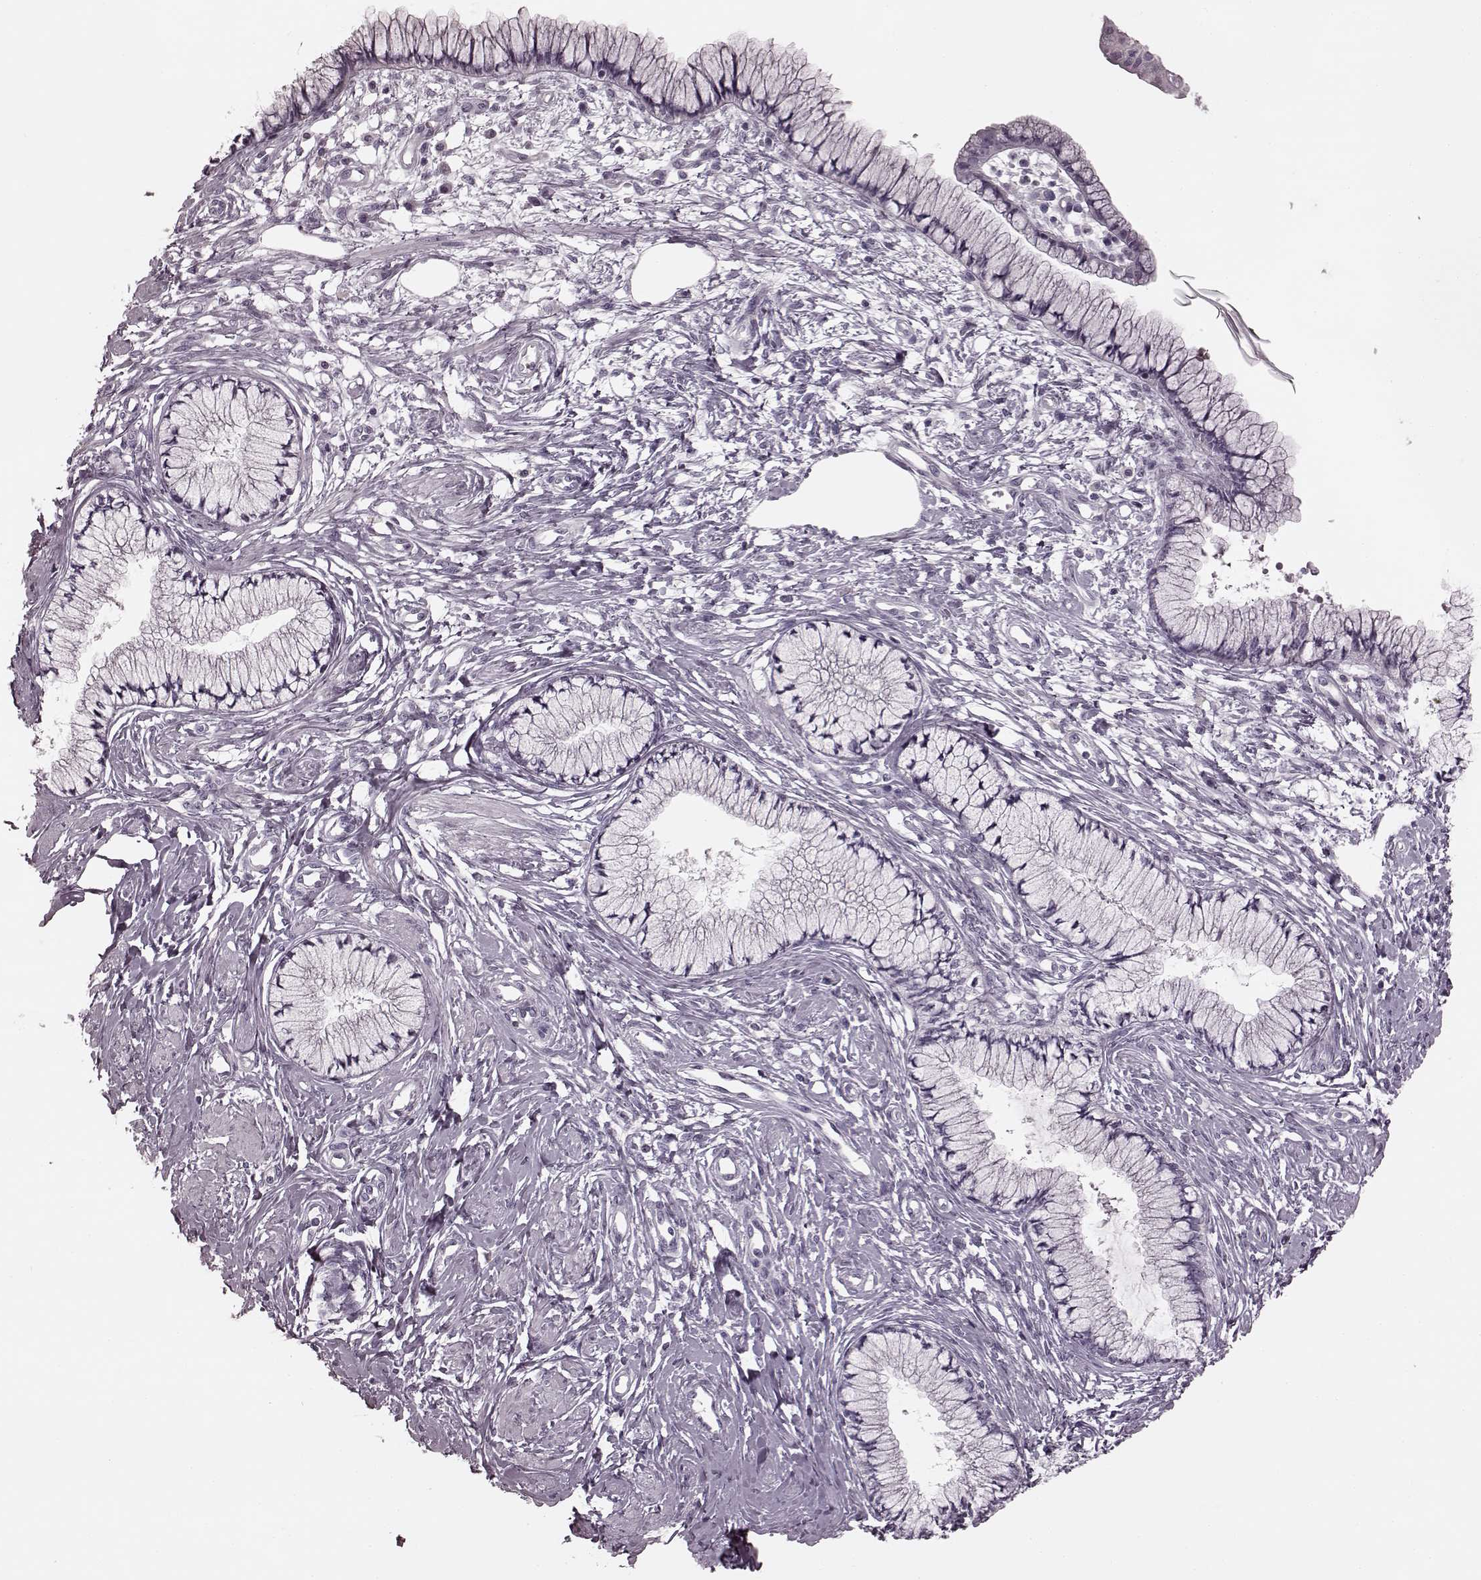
{"staining": {"intensity": "negative", "quantity": "none", "location": "none"}, "tissue": "cervix", "cell_type": "Glandular cells", "image_type": "normal", "snomed": [{"axis": "morphology", "description": "Normal tissue, NOS"}, {"axis": "topography", "description": "Cervix"}], "caption": "High power microscopy micrograph of an immunohistochemistry (IHC) image of benign cervix, revealing no significant staining in glandular cells.", "gene": "TRPM1", "patient": {"sex": "female", "age": 37}}